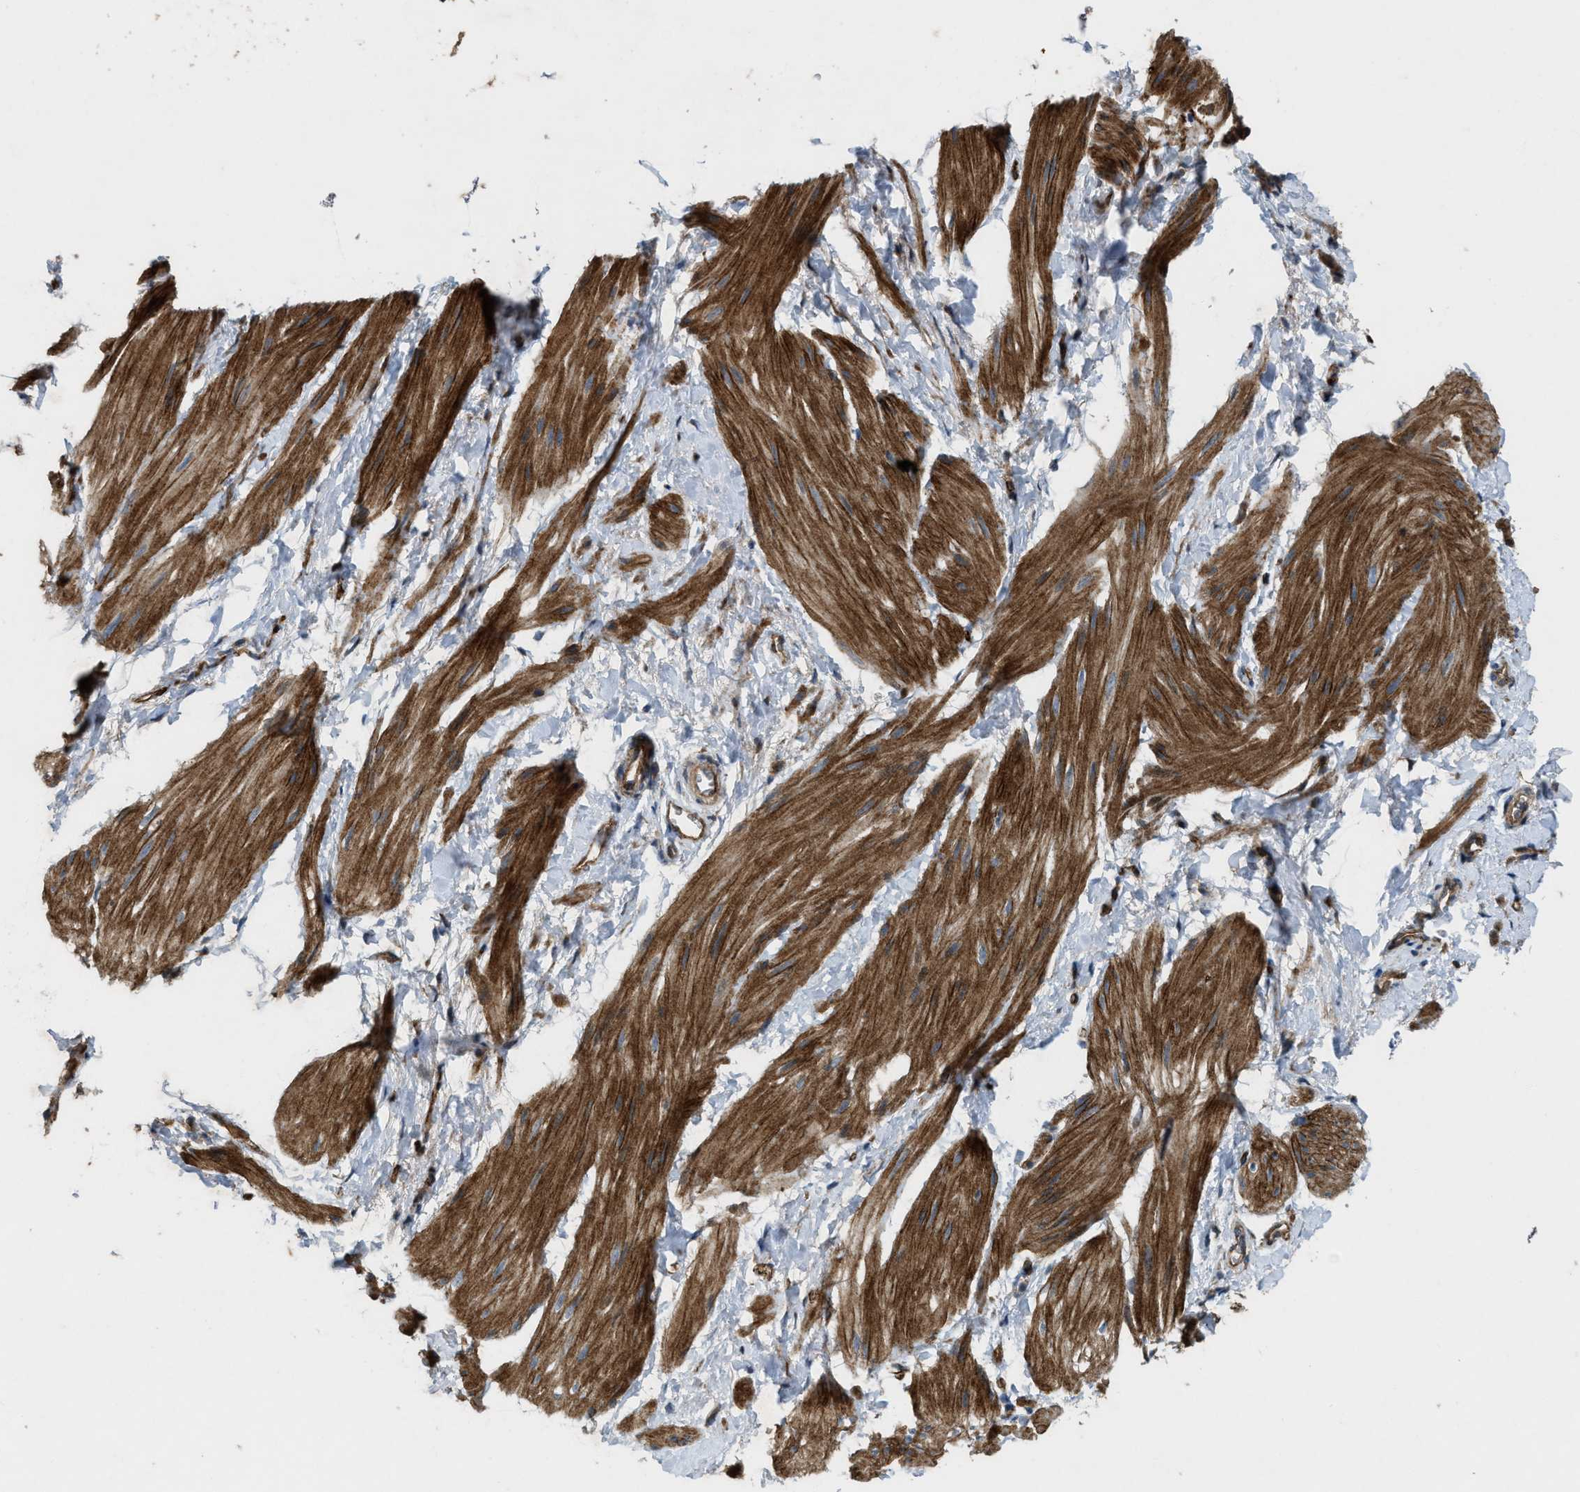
{"staining": {"intensity": "moderate", "quantity": ">75%", "location": "cytoplasmic/membranous"}, "tissue": "smooth muscle", "cell_type": "Smooth muscle cells", "image_type": "normal", "snomed": [{"axis": "morphology", "description": "Normal tissue, NOS"}, {"axis": "topography", "description": "Smooth muscle"}], "caption": "Normal smooth muscle exhibits moderate cytoplasmic/membranous staining in approximately >75% of smooth muscle cells (Brightfield microscopy of DAB IHC at high magnification)..", "gene": "LRRC72", "patient": {"sex": "male", "age": 16}}